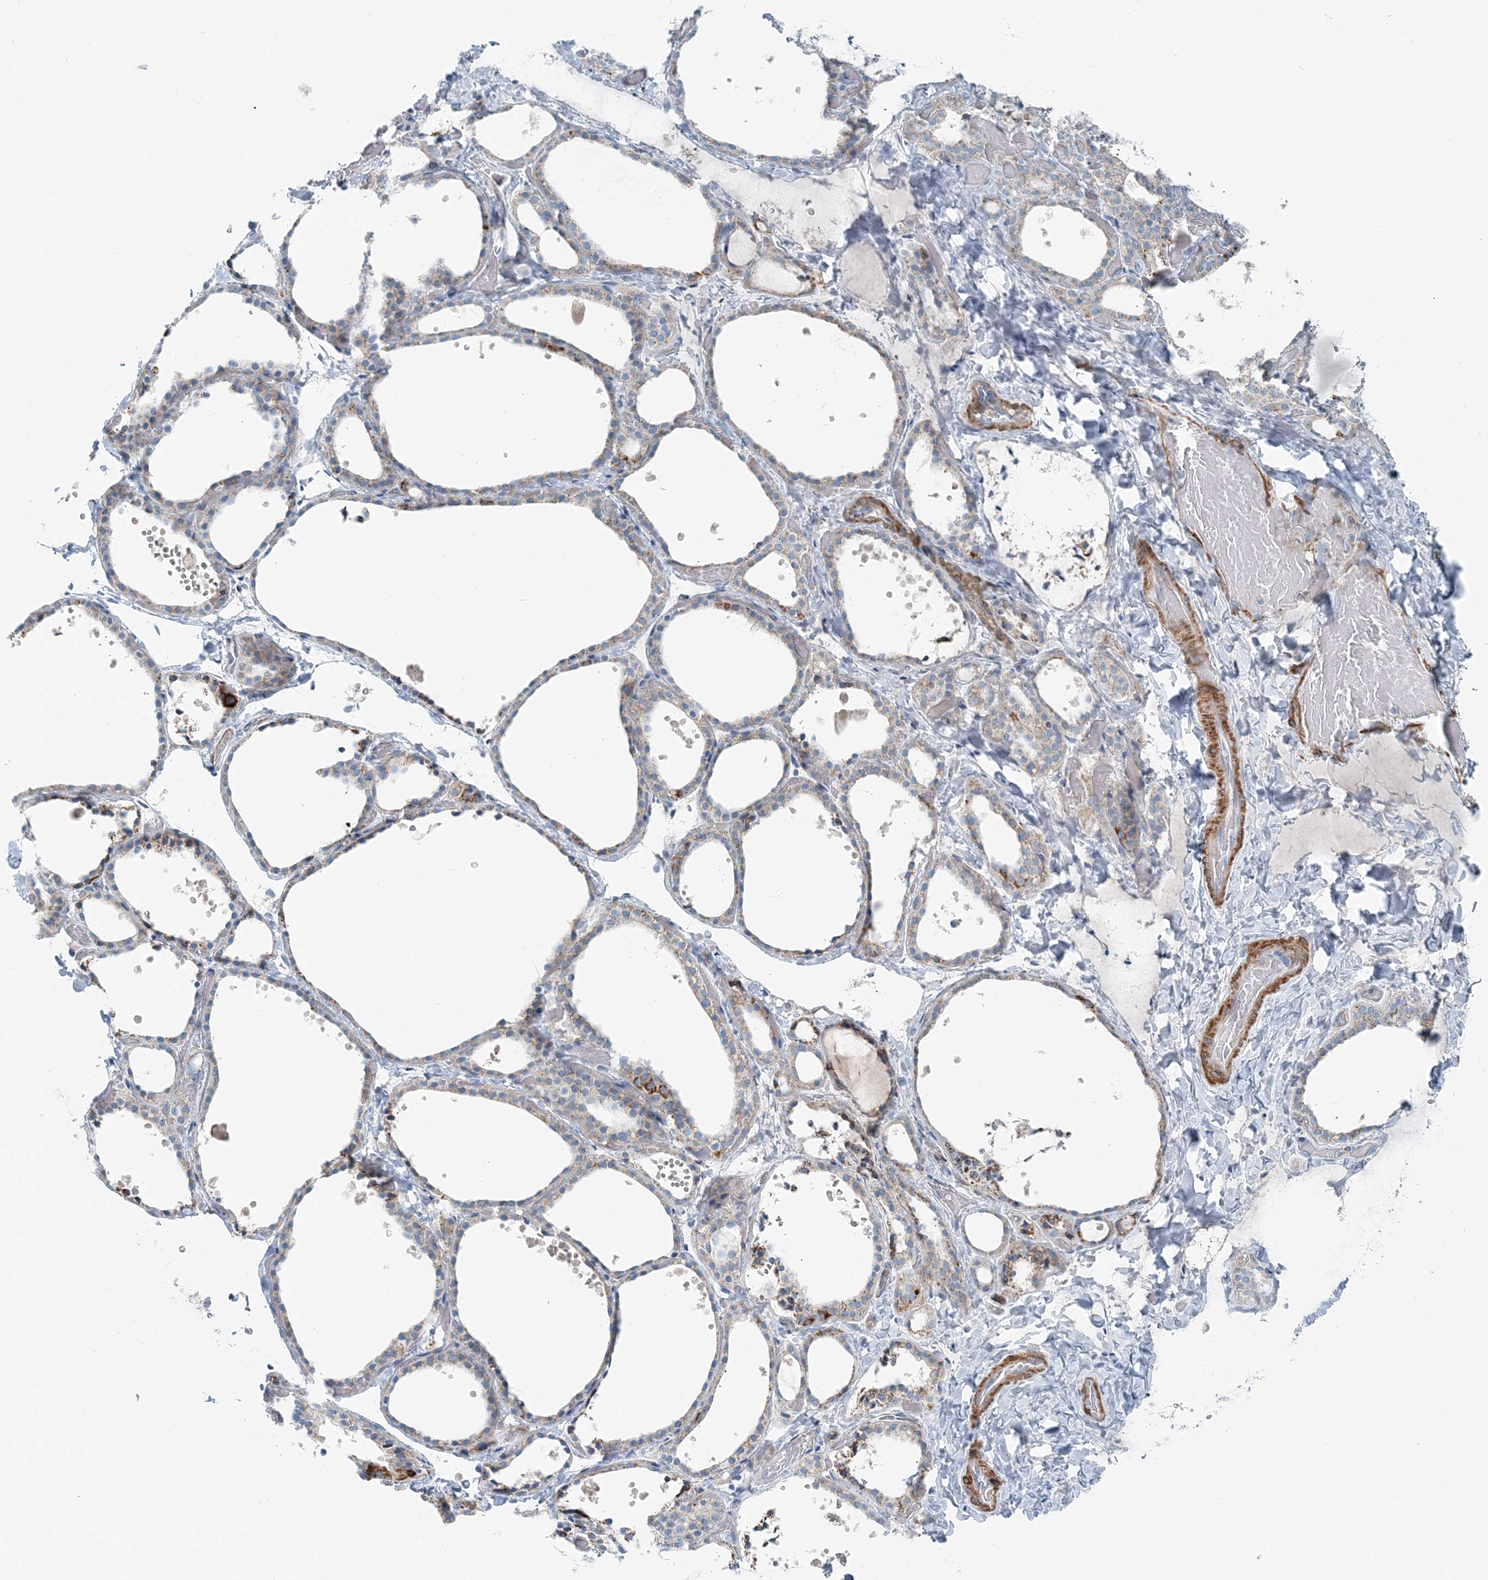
{"staining": {"intensity": "weak", "quantity": "25%-75%", "location": "cytoplasmic/membranous"}, "tissue": "thyroid gland", "cell_type": "Glandular cells", "image_type": "normal", "snomed": [{"axis": "morphology", "description": "Normal tissue, NOS"}, {"axis": "topography", "description": "Thyroid gland"}], "caption": "IHC histopathology image of normal human thyroid gland stained for a protein (brown), which shows low levels of weak cytoplasmic/membranous expression in about 25%-75% of glandular cells.", "gene": "INTU", "patient": {"sex": "female", "age": 44}}